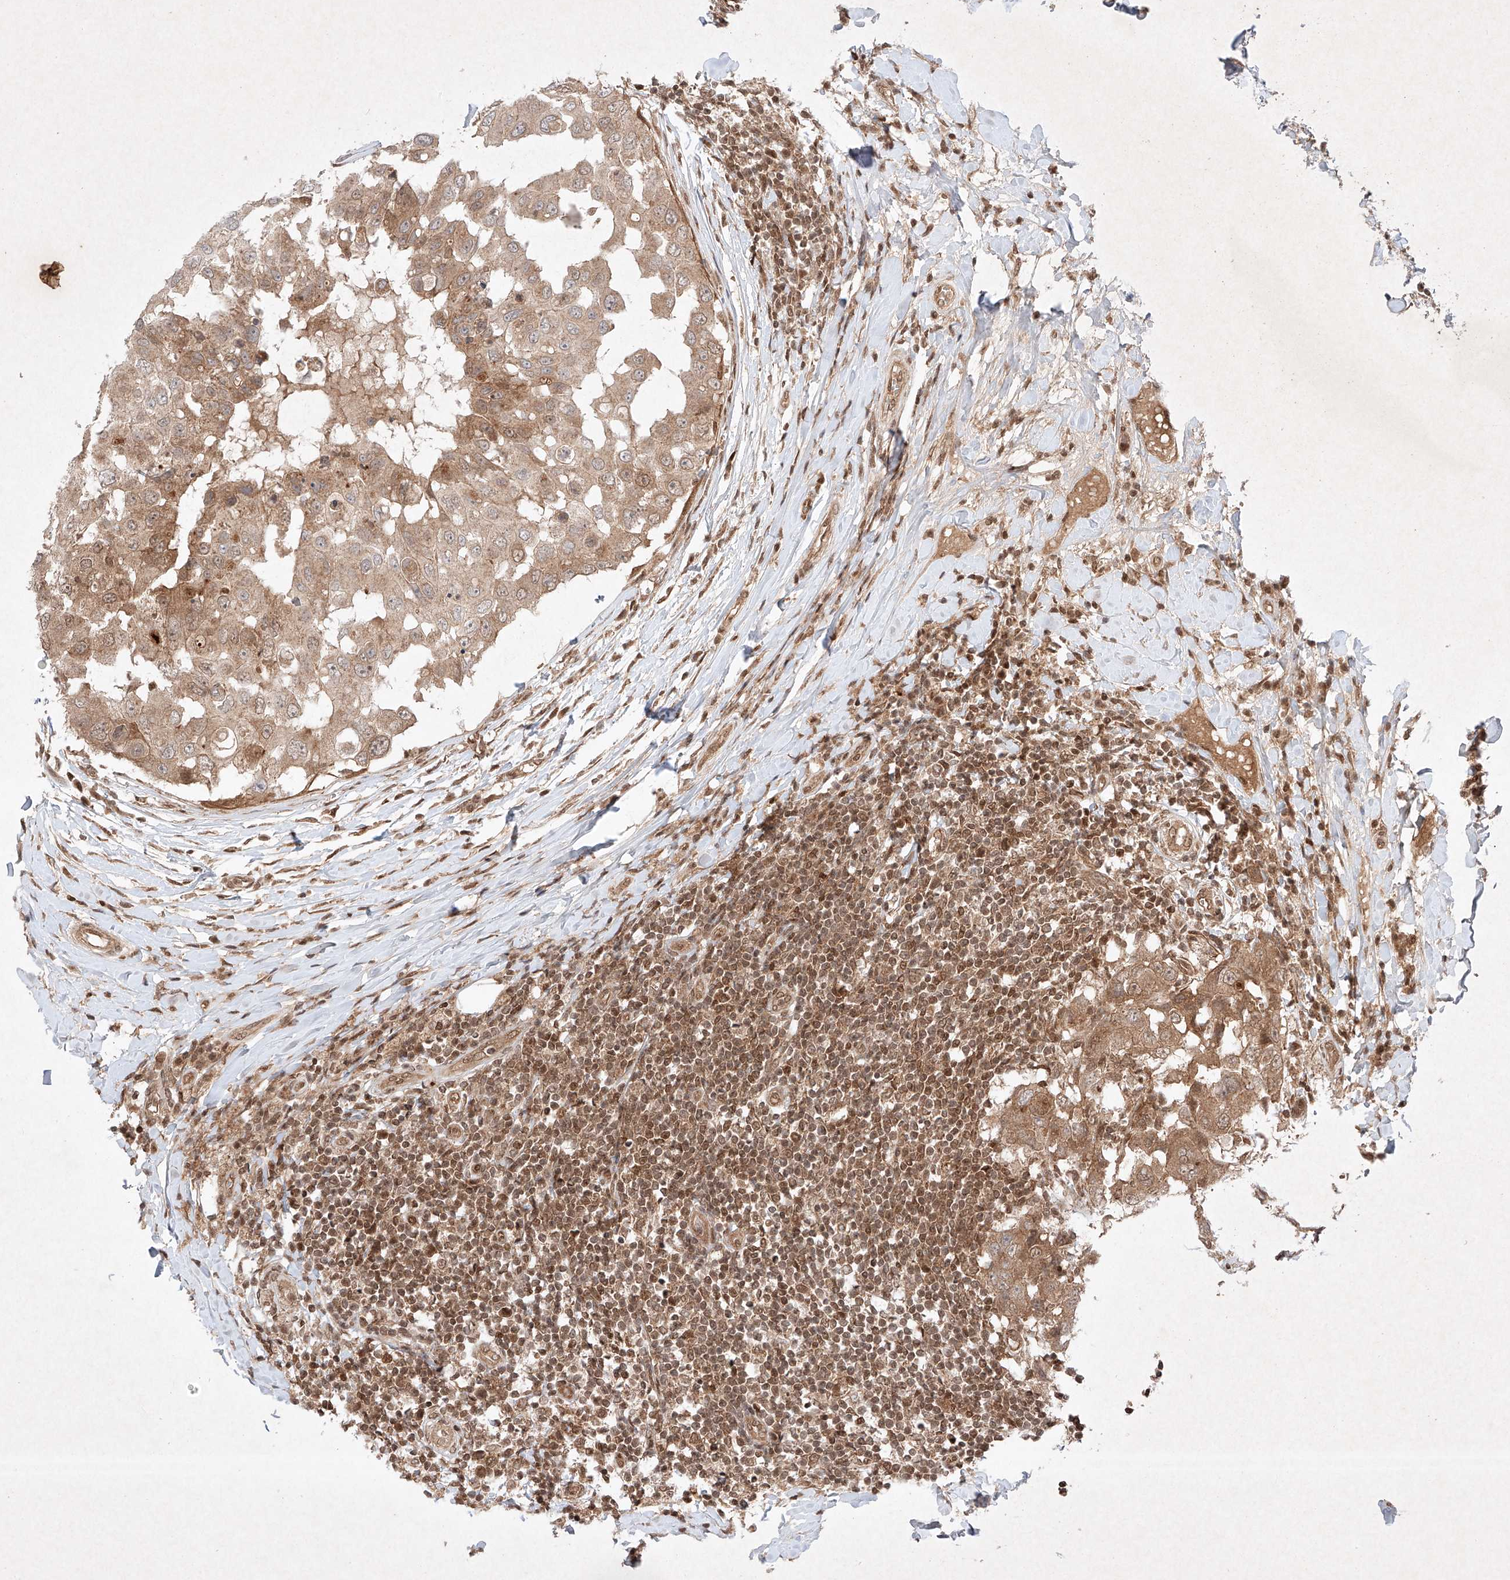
{"staining": {"intensity": "moderate", "quantity": ">75%", "location": "cytoplasmic/membranous,nuclear"}, "tissue": "breast cancer", "cell_type": "Tumor cells", "image_type": "cancer", "snomed": [{"axis": "morphology", "description": "Duct carcinoma"}, {"axis": "topography", "description": "Breast"}], "caption": "An IHC micrograph of neoplastic tissue is shown. Protein staining in brown shows moderate cytoplasmic/membranous and nuclear positivity in breast invasive ductal carcinoma within tumor cells.", "gene": "RNF31", "patient": {"sex": "female", "age": 27}}